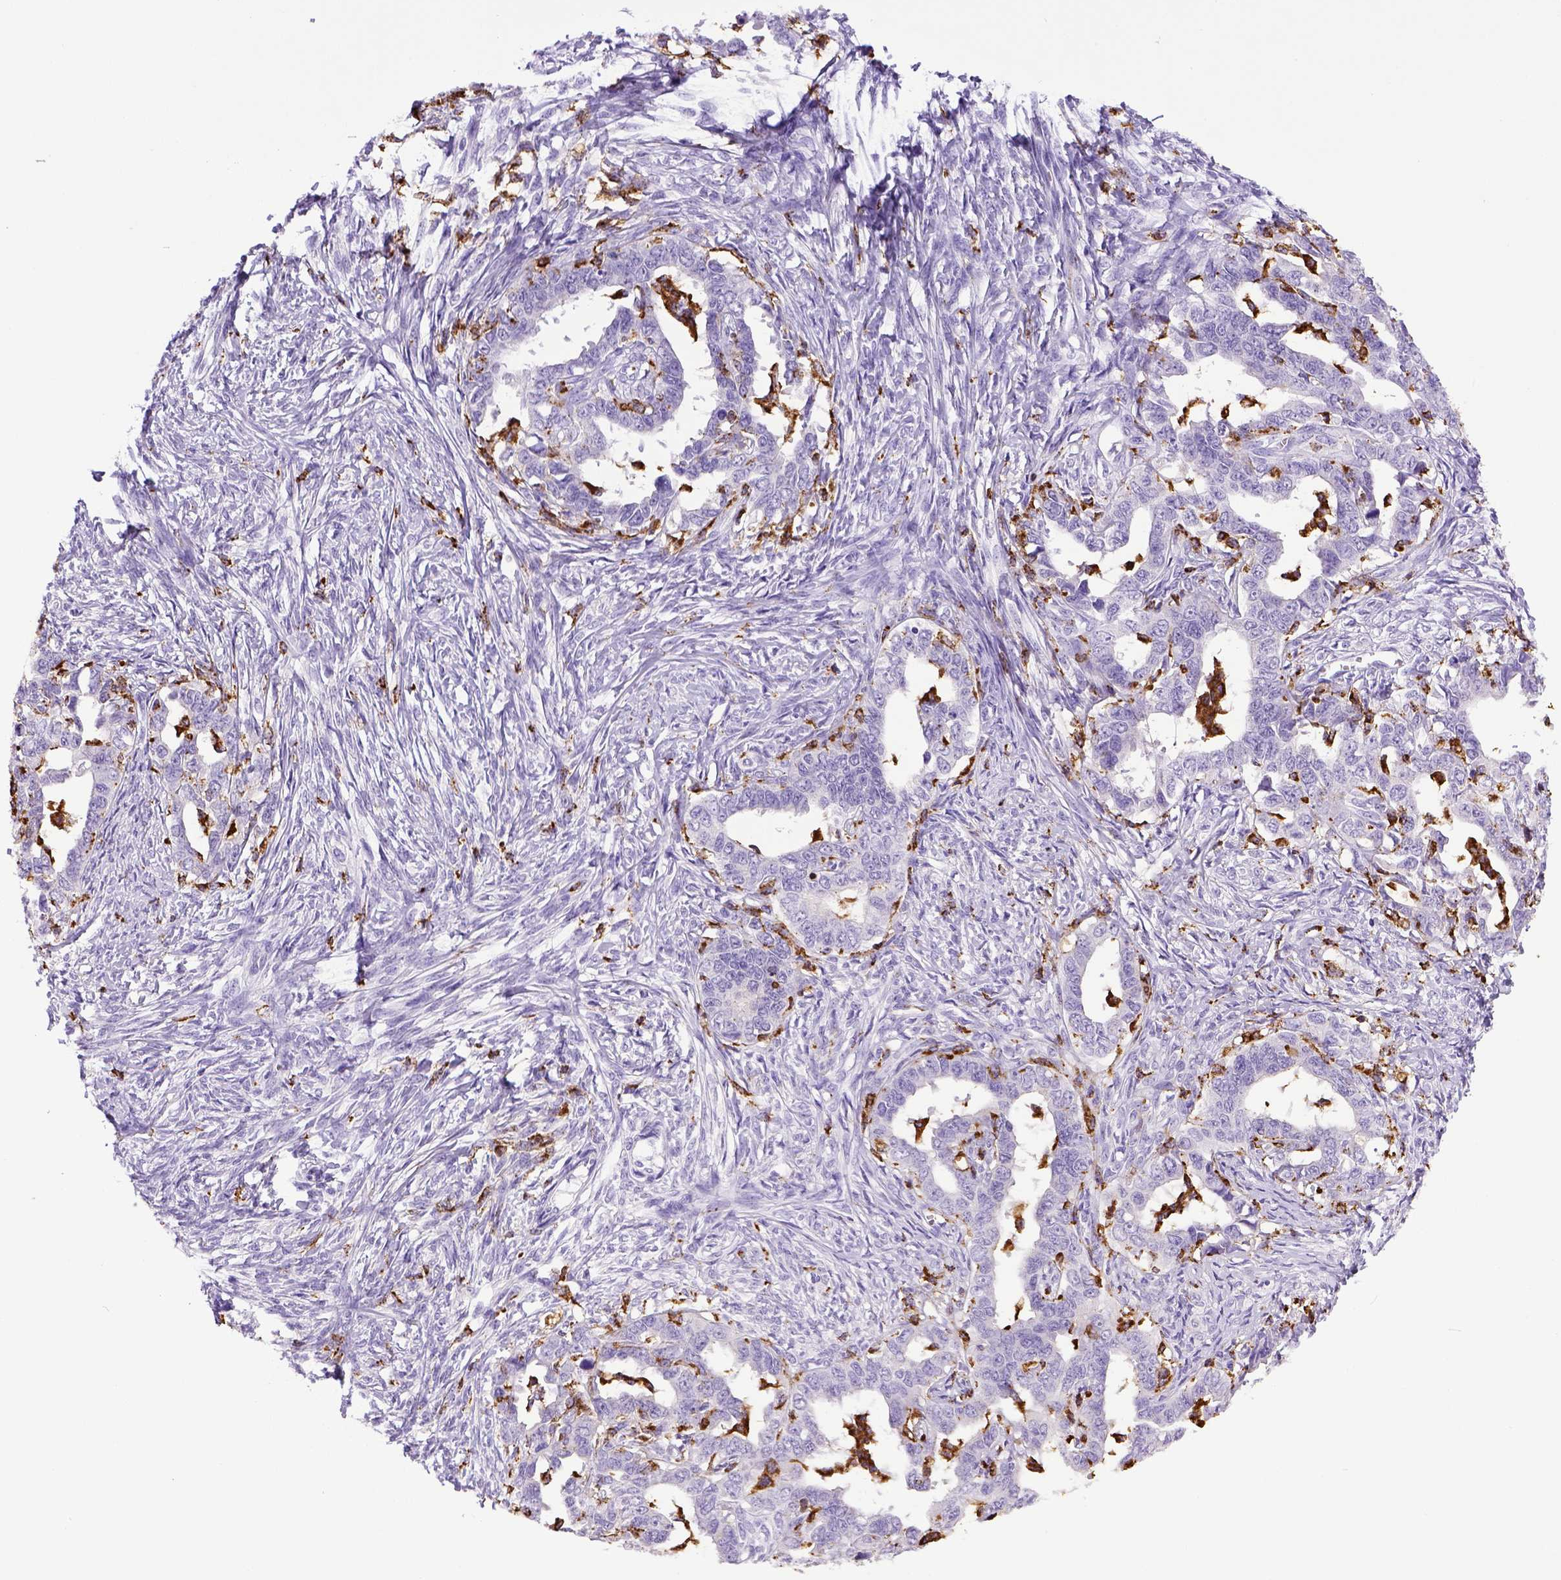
{"staining": {"intensity": "negative", "quantity": "none", "location": "none"}, "tissue": "ovarian cancer", "cell_type": "Tumor cells", "image_type": "cancer", "snomed": [{"axis": "morphology", "description": "Cystadenocarcinoma, serous, NOS"}, {"axis": "topography", "description": "Ovary"}], "caption": "This is an immunohistochemistry (IHC) histopathology image of human ovarian serous cystadenocarcinoma. There is no staining in tumor cells.", "gene": "CD68", "patient": {"sex": "female", "age": 69}}